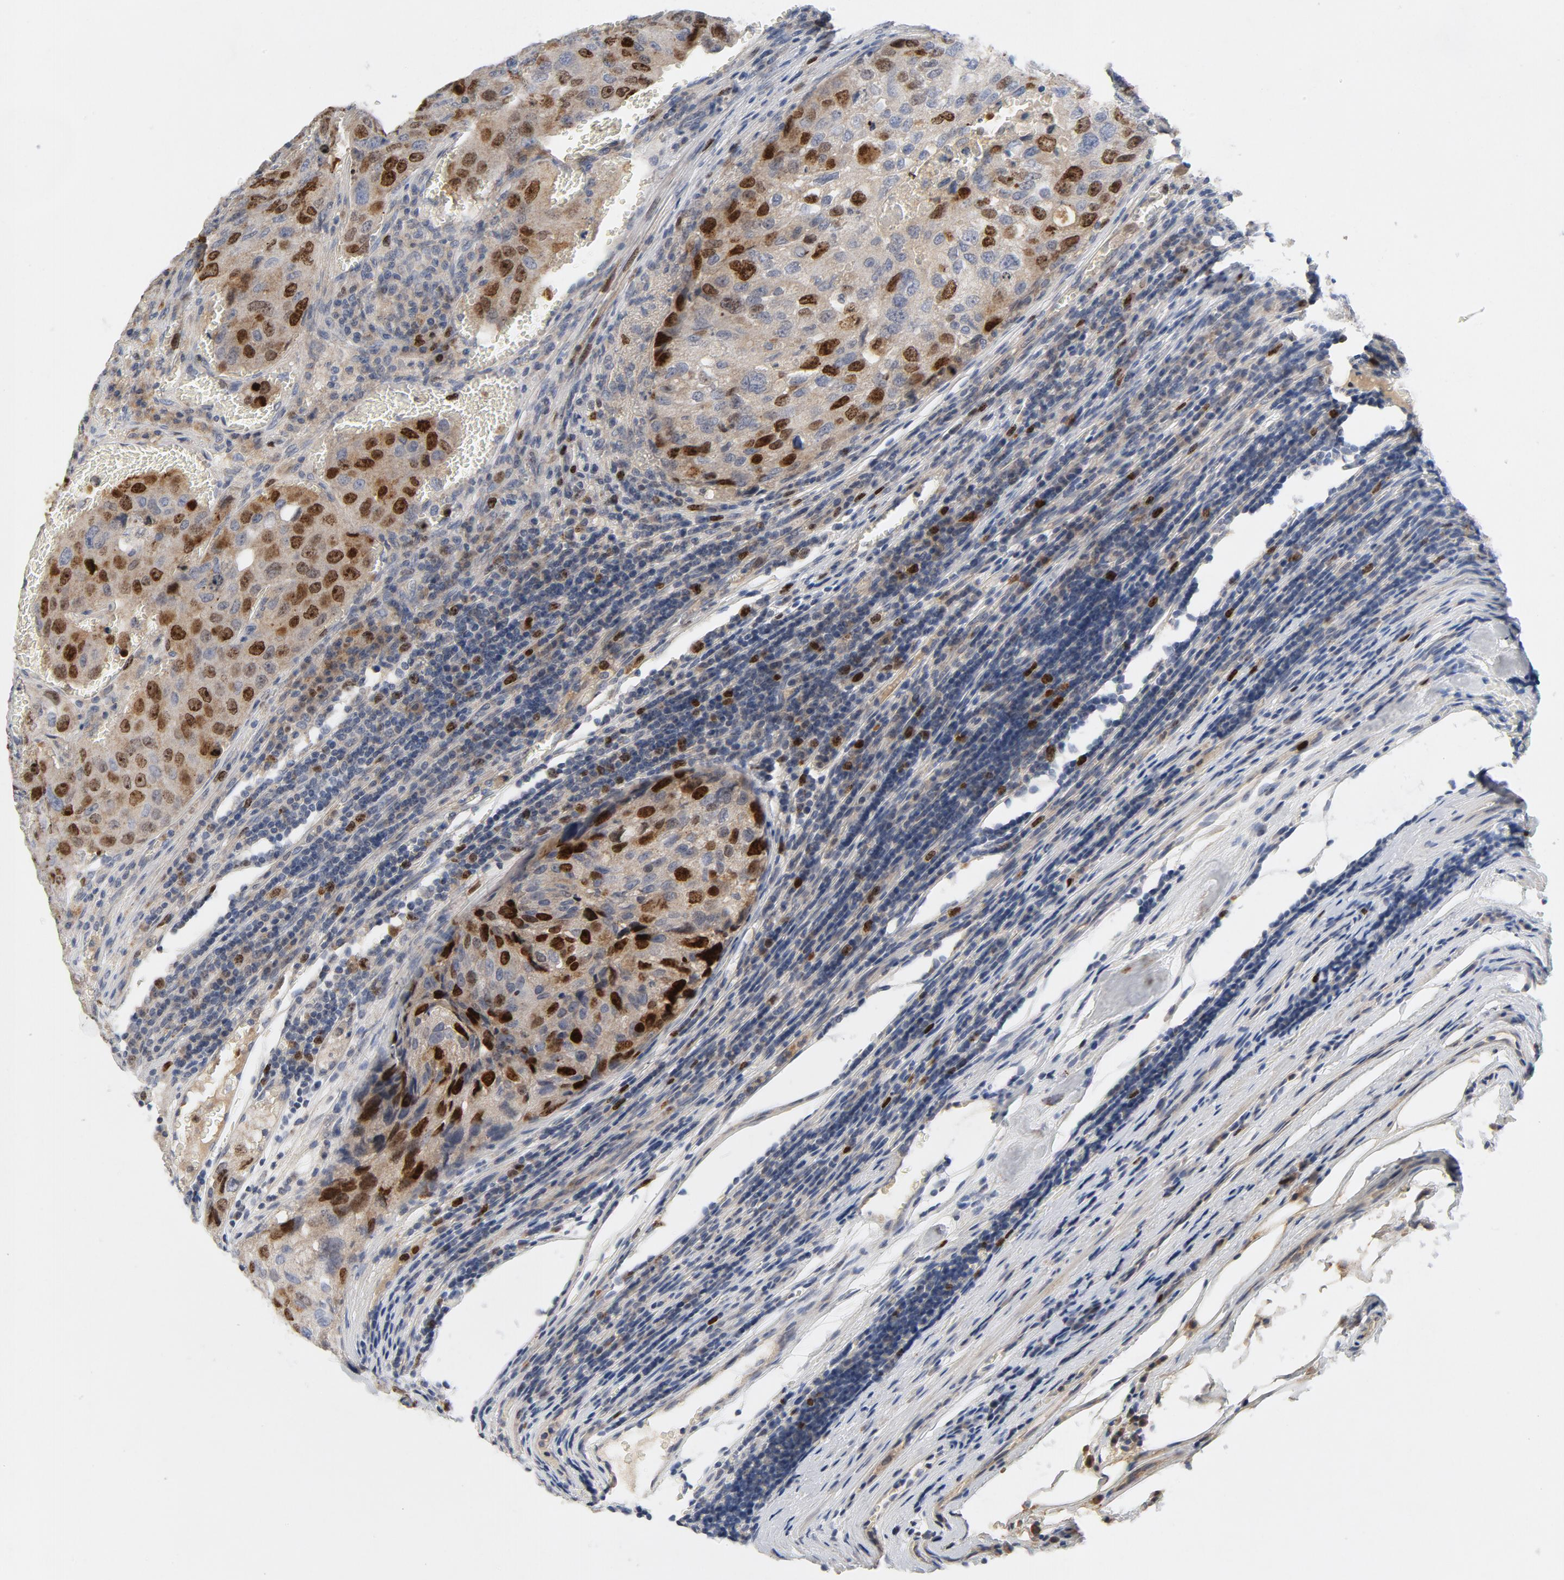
{"staining": {"intensity": "moderate", "quantity": "25%-75%", "location": "nuclear"}, "tissue": "urothelial cancer", "cell_type": "Tumor cells", "image_type": "cancer", "snomed": [{"axis": "morphology", "description": "Urothelial carcinoma, High grade"}, {"axis": "topography", "description": "Lymph node"}, {"axis": "topography", "description": "Urinary bladder"}], "caption": "A medium amount of moderate nuclear expression is present in approximately 25%-75% of tumor cells in urothelial cancer tissue. Nuclei are stained in blue.", "gene": "BIRC5", "patient": {"sex": "male", "age": 51}}